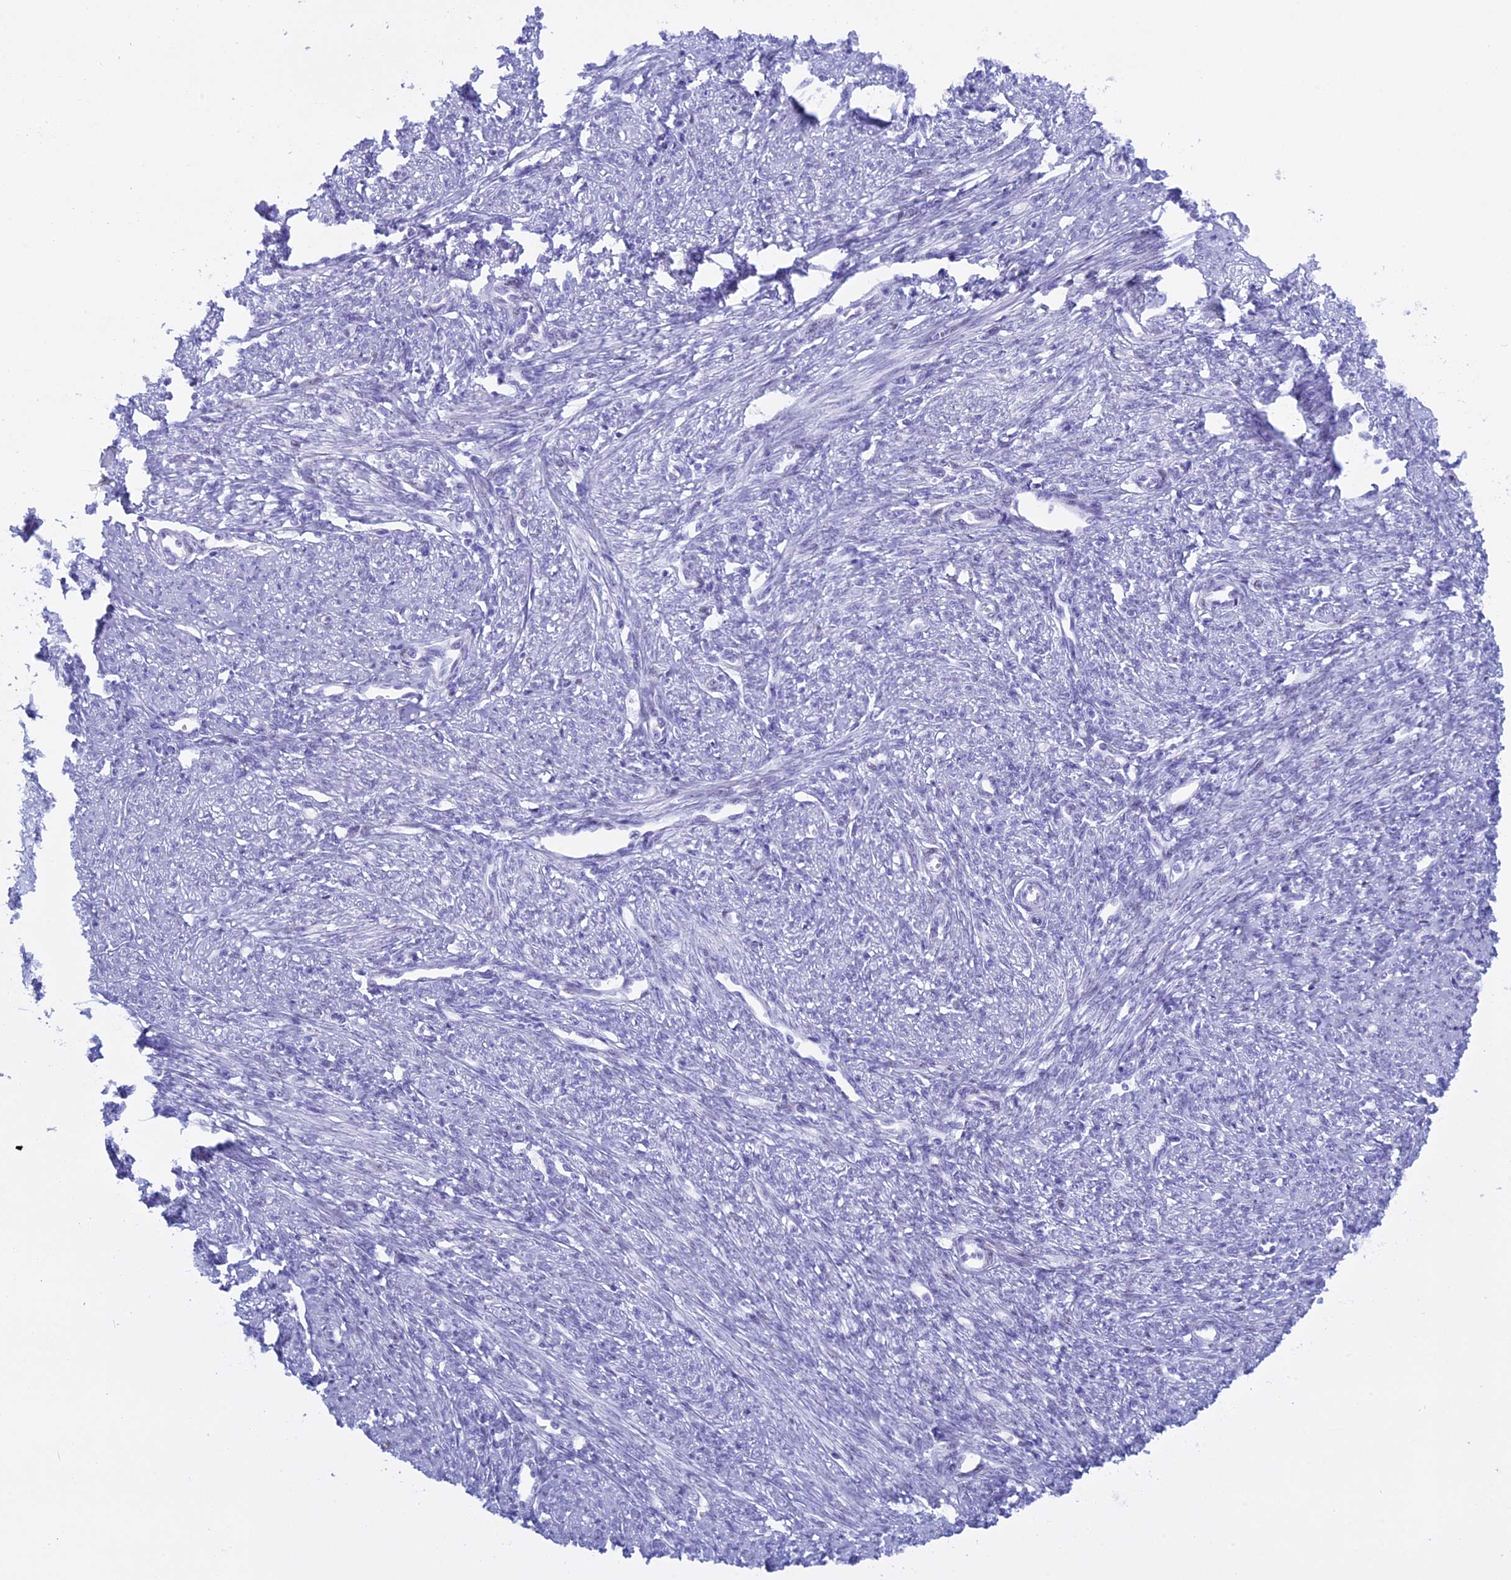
{"staining": {"intensity": "negative", "quantity": "none", "location": "none"}, "tissue": "smooth muscle", "cell_type": "Smooth muscle cells", "image_type": "normal", "snomed": [{"axis": "morphology", "description": "Normal tissue, NOS"}, {"axis": "topography", "description": "Smooth muscle"}, {"axis": "topography", "description": "Uterus"}], "caption": "A micrograph of human smooth muscle is negative for staining in smooth muscle cells. (IHC, brightfield microscopy, high magnification).", "gene": "KCTD21", "patient": {"sex": "female", "age": 59}}